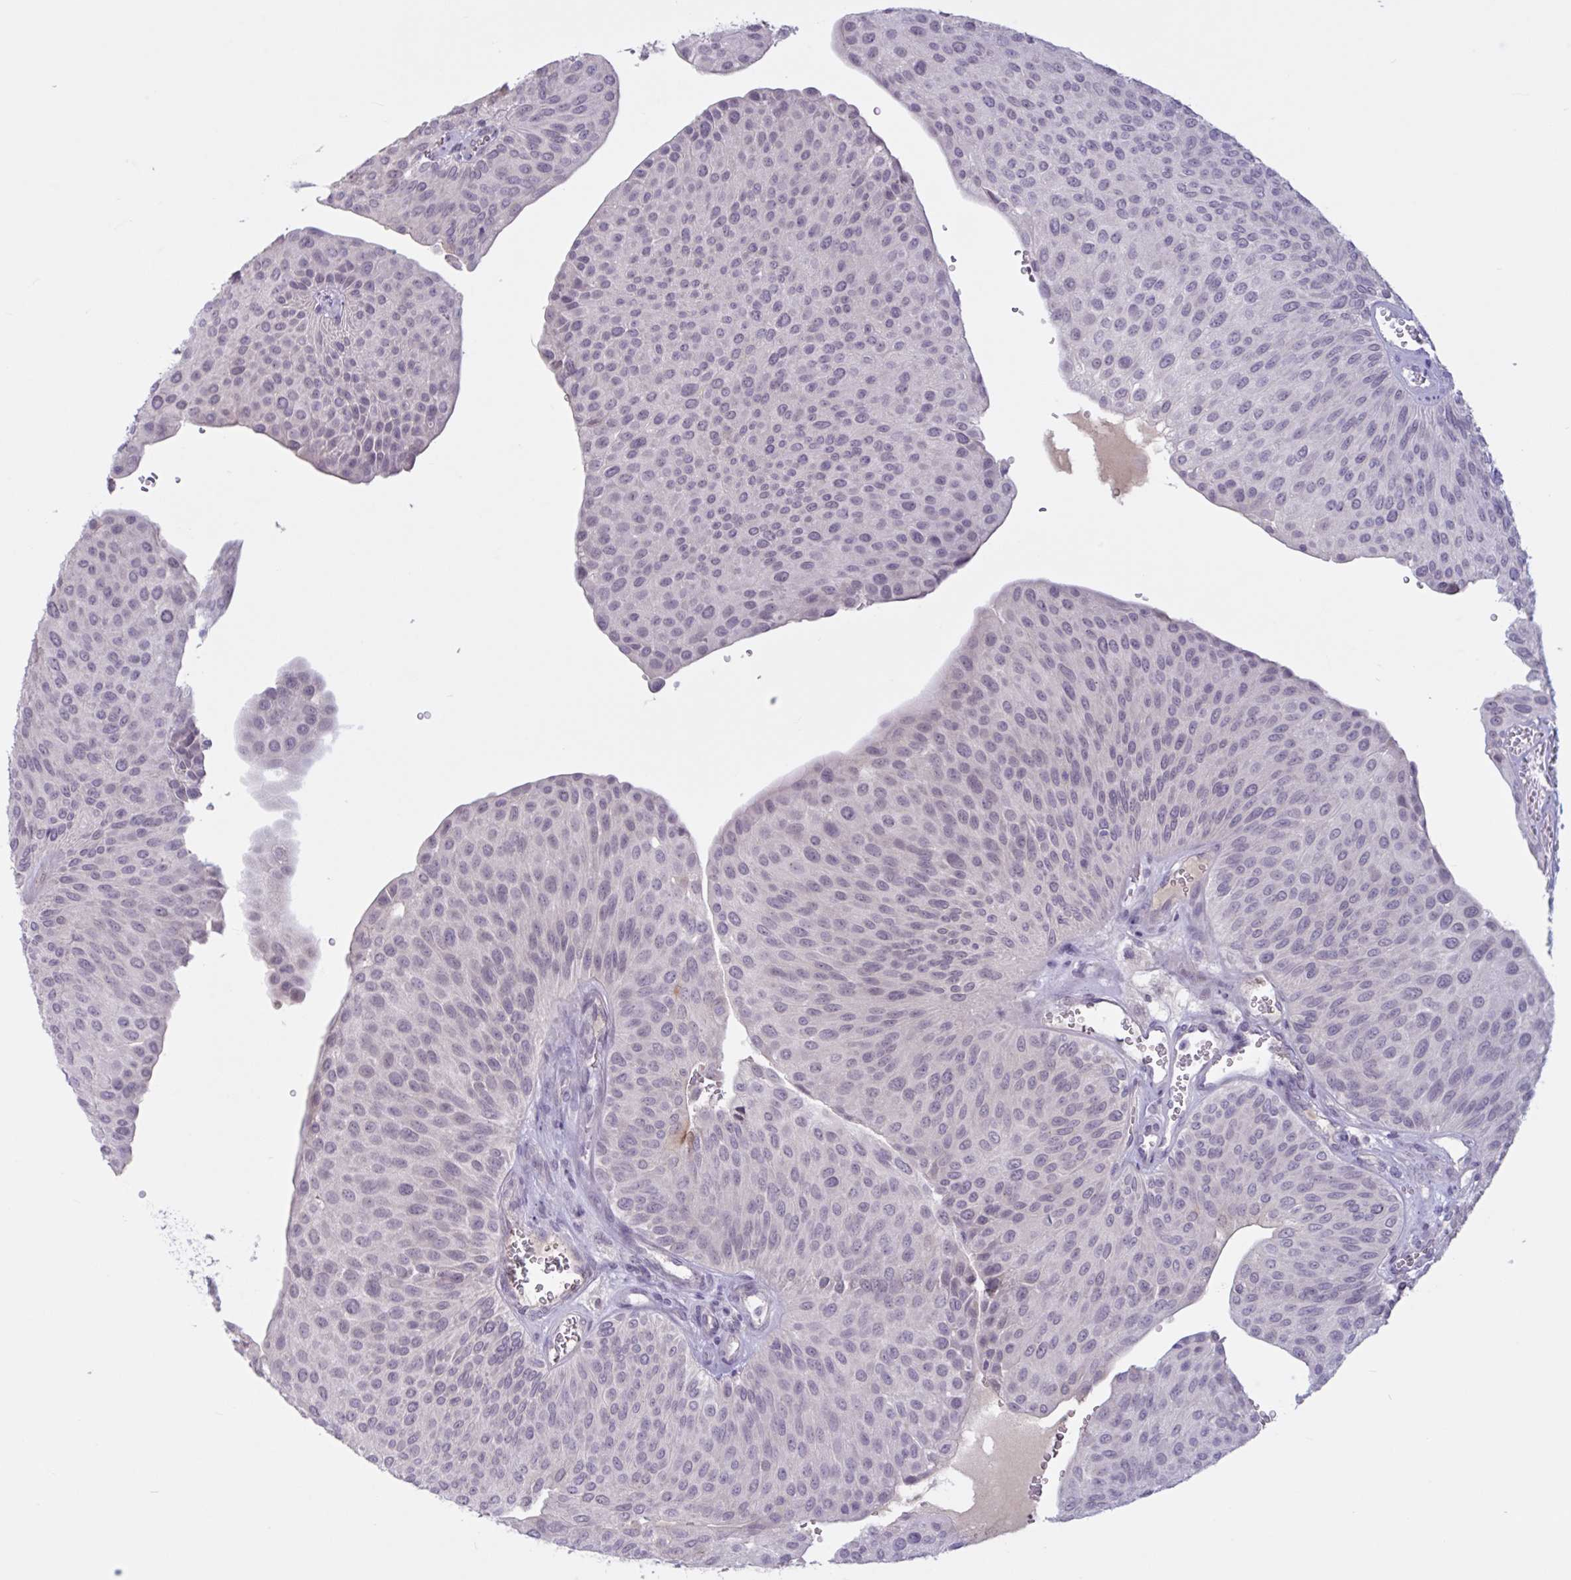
{"staining": {"intensity": "negative", "quantity": "none", "location": "none"}, "tissue": "urothelial cancer", "cell_type": "Tumor cells", "image_type": "cancer", "snomed": [{"axis": "morphology", "description": "Urothelial carcinoma, NOS"}, {"axis": "topography", "description": "Urinary bladder"}], "caption": "Tumor cells are negative for brown protein staining in urothelial cancer.", "gene": "RFPL4B", "patient": {"sex": "male", "age": 67}}